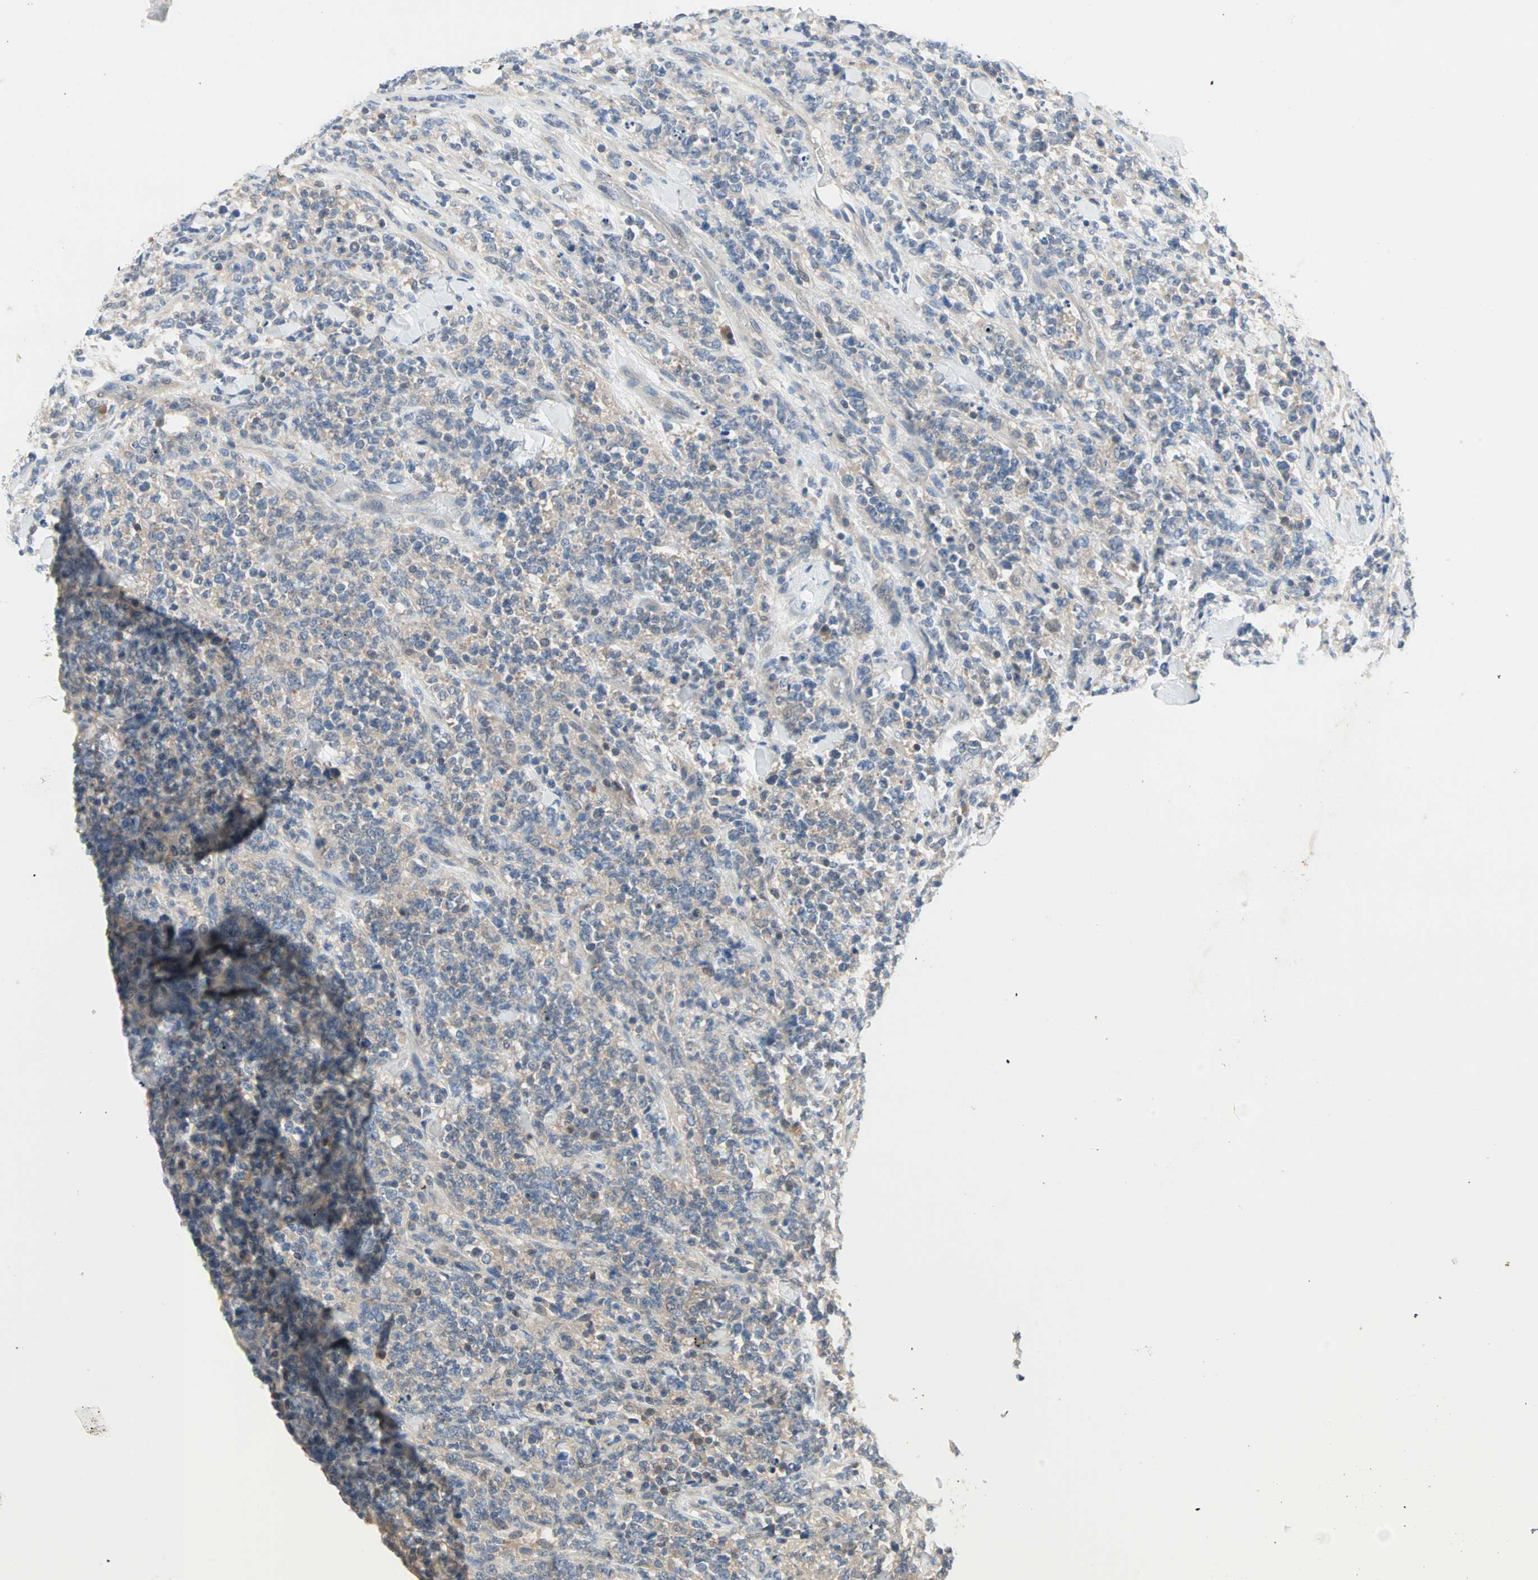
{"staining": {"intensity": "weak", "quantity": ">75%", "location": "cytoplasmic/membranous"}, "tissue": "lymphoma", "cell_type": "Tumor cells", "image_type": "cancer", "snomed": [{"axis": "morphology", "description": "Malignant lymphoma, non-Hodgkin's type, High grade"}, {"axis": "topography", "description": "Soft tissue"}], "caption": "Tumor cells show low levels of weak cytoplasmic/membranous expression in about >75% of cells in lymphoma. (IHC, brightfield microscopy, high magnification).", "gene": "MPI", "patient": {"sex": "male", "age": 18}}